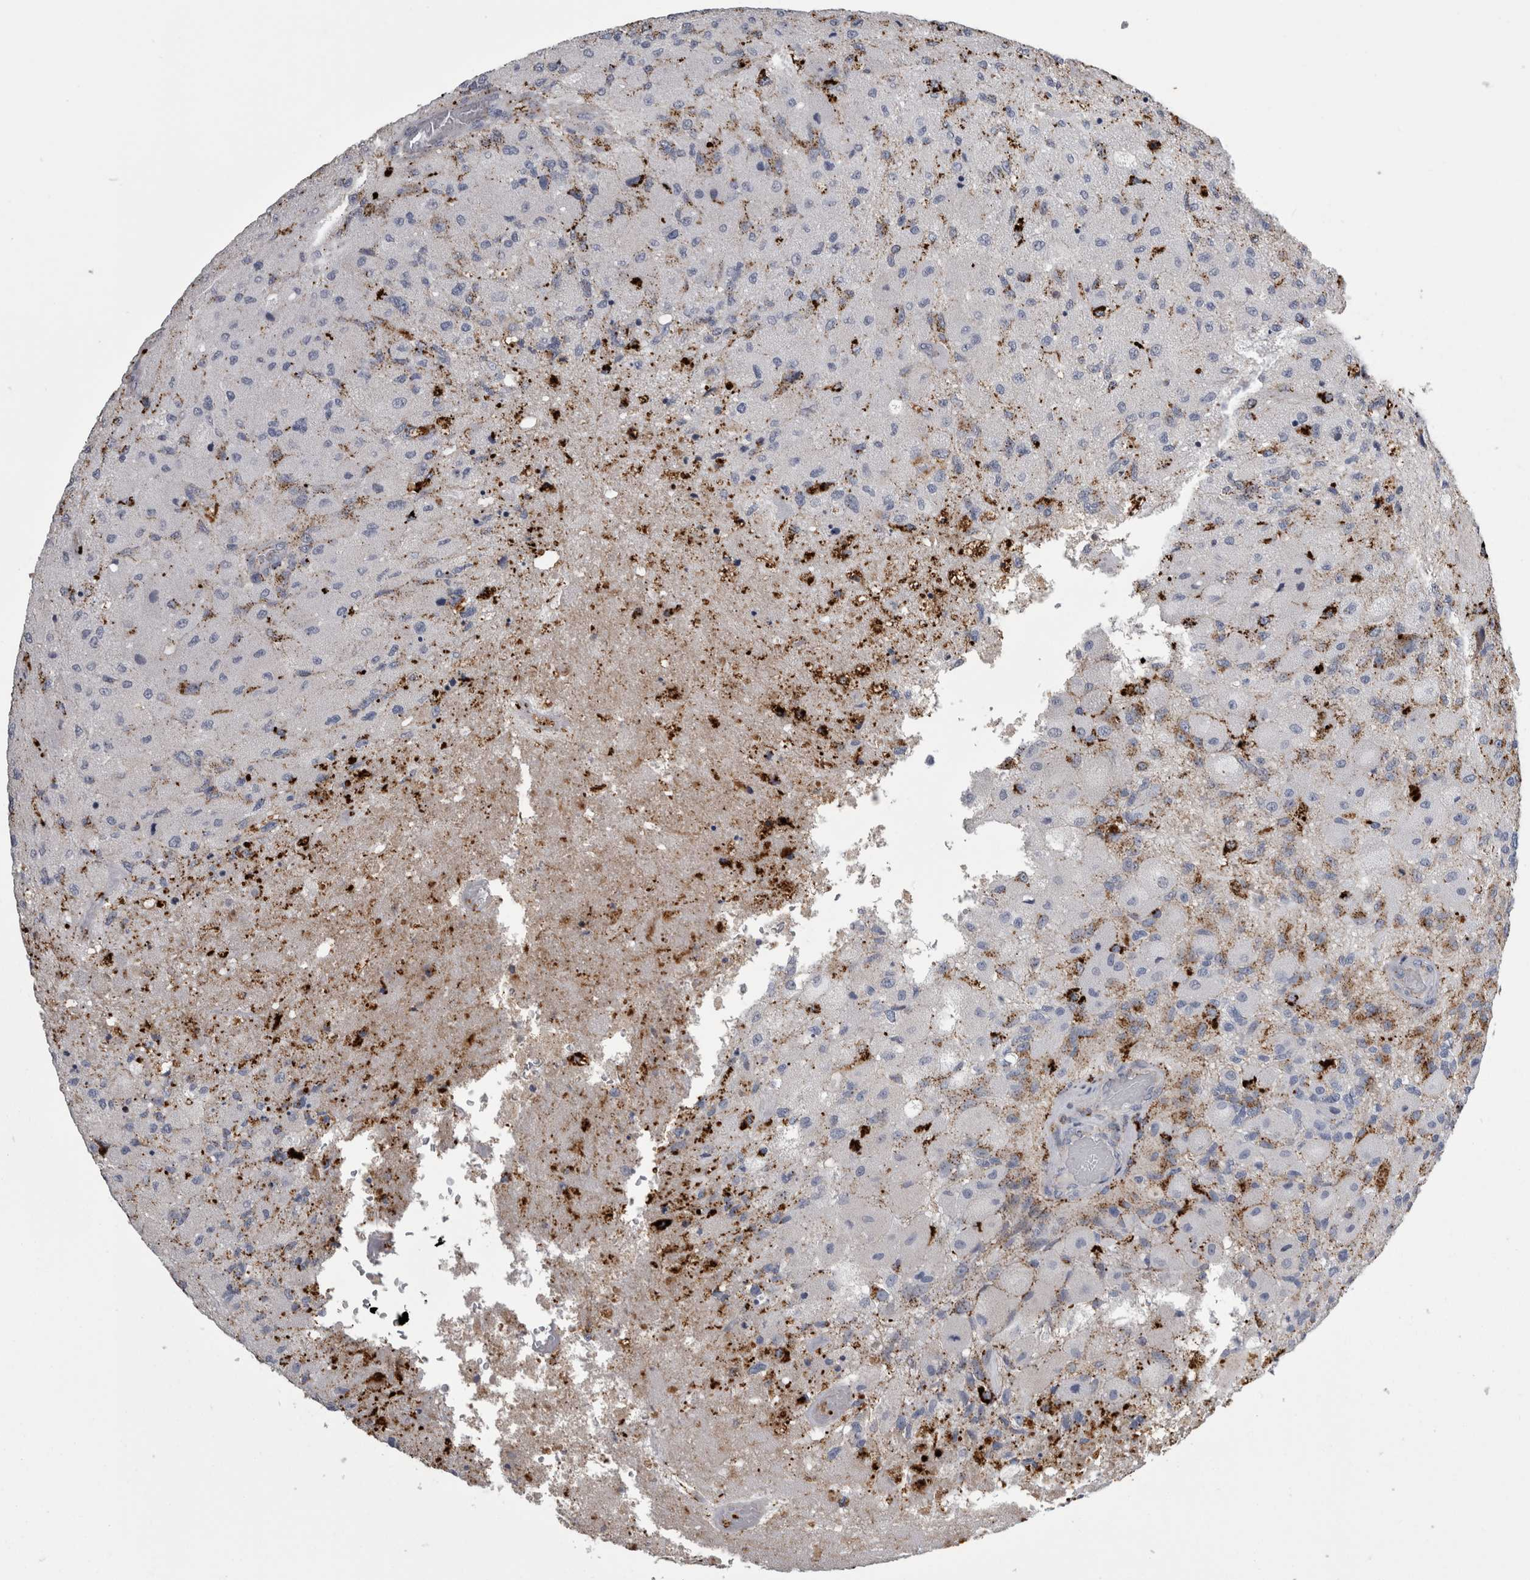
{"staining": {"intensity": "moderate", "quantity": "<25%", "location": "cytoplasmic/membranous"}, "tissue": "glioma", "cell_type": "Tumor cells", "image_type": "cancer", "snomed": [{"axis": "morphology", "description": "Normal tissue, NOS"}, {"axis": "morphology", "description": "Glioma, malignant, High grade"}, {"axis": "topography", "description": "Cerebral cortex"}], "caption": "Human malignant glioma (high-grade) stained with a protein marker demonstrates moderate staining in tumor cells.", "gene": "DPP7", "patient": {"sex": "male", "age": 77}}